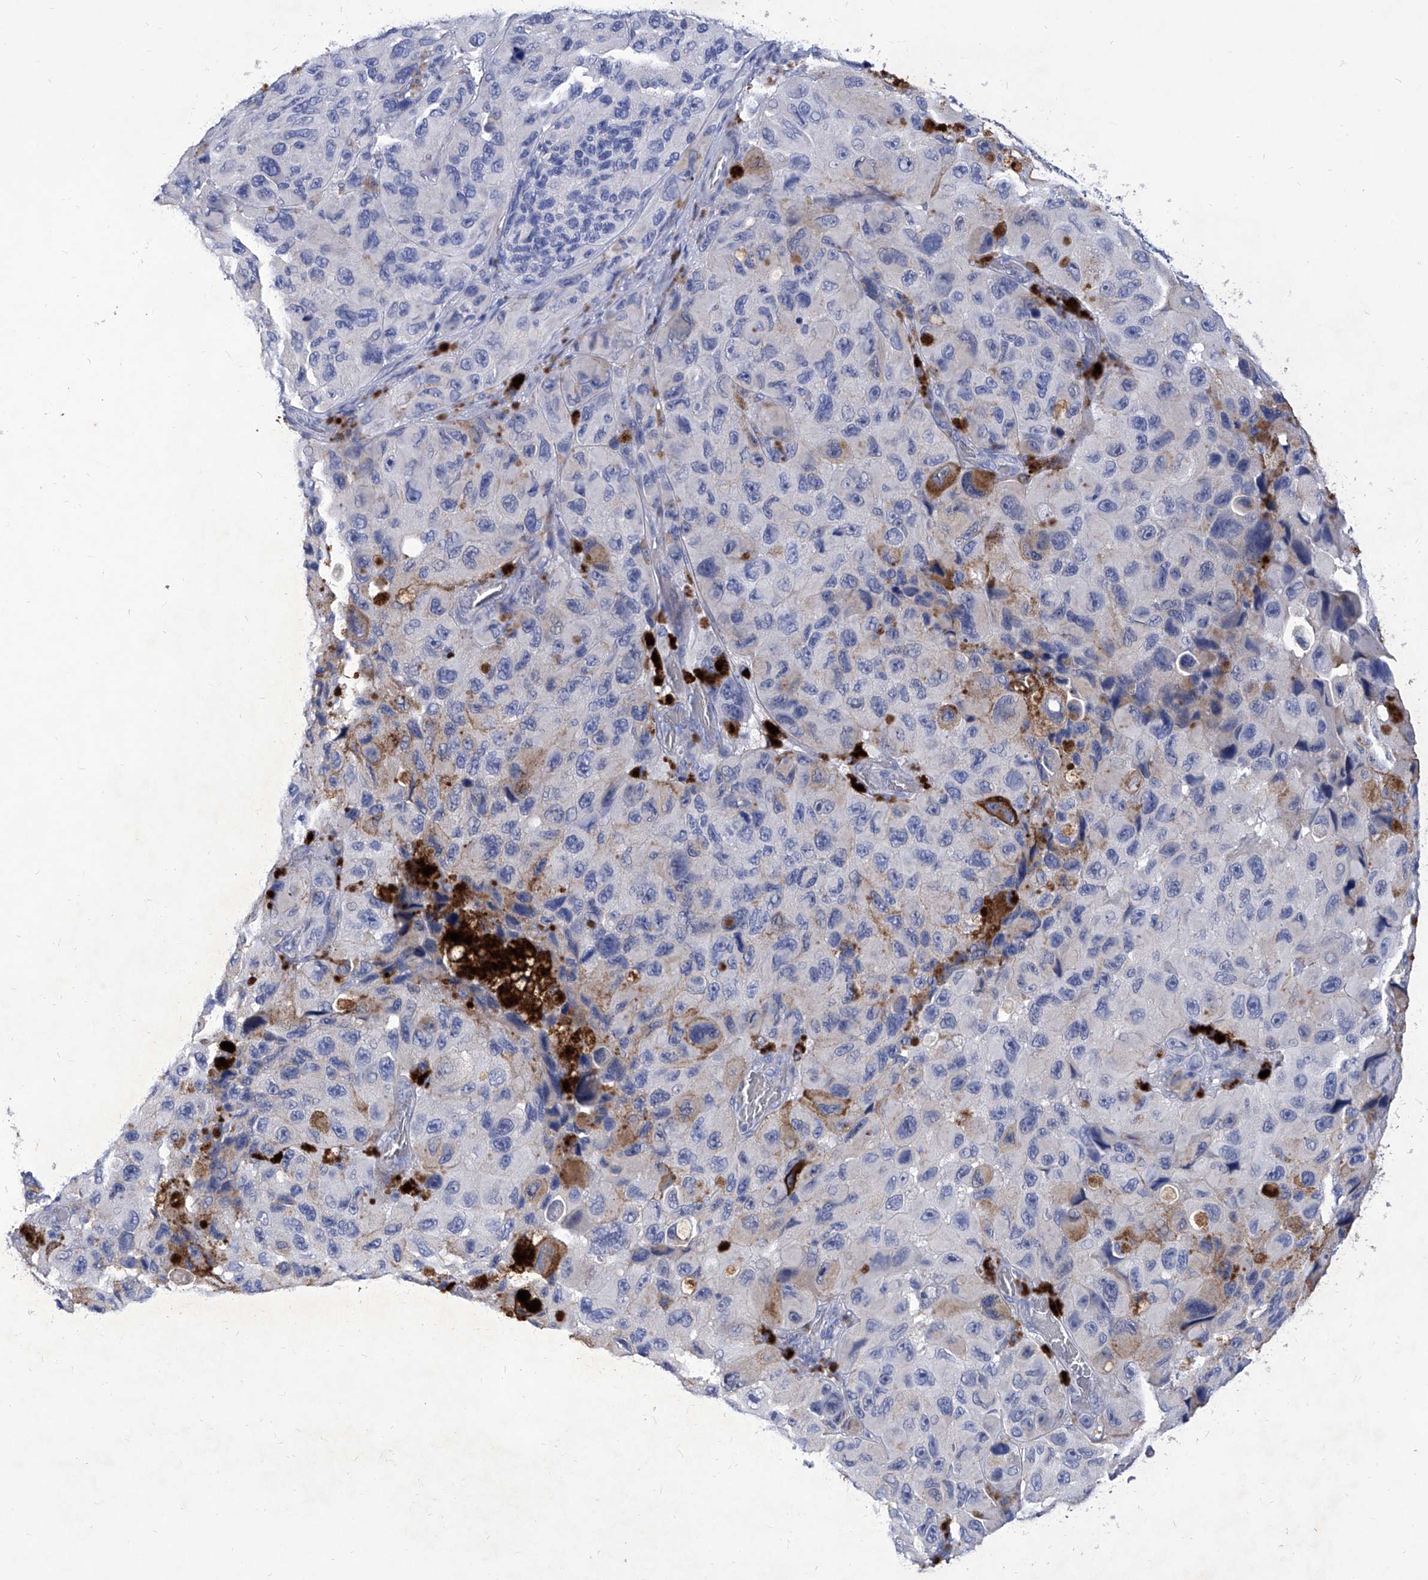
{"staining": {"intensity": "negative", "quantity": "none", "location": "none"}, "tissue": "melanoma", "cell_type": "Tumor cells", "image_type": "cancer", "snomed": [{"axis": "morphology", "description": "Malignant melanoma, NOS"}, {"axis": "topography", "description": "Skin"}], "caption": "Immunohistochemical staining of human melanoma exhibits no significant positivity in tumor cells.", "gene": "IFNL2", "patient": {"sex": "female", "age": 73}}